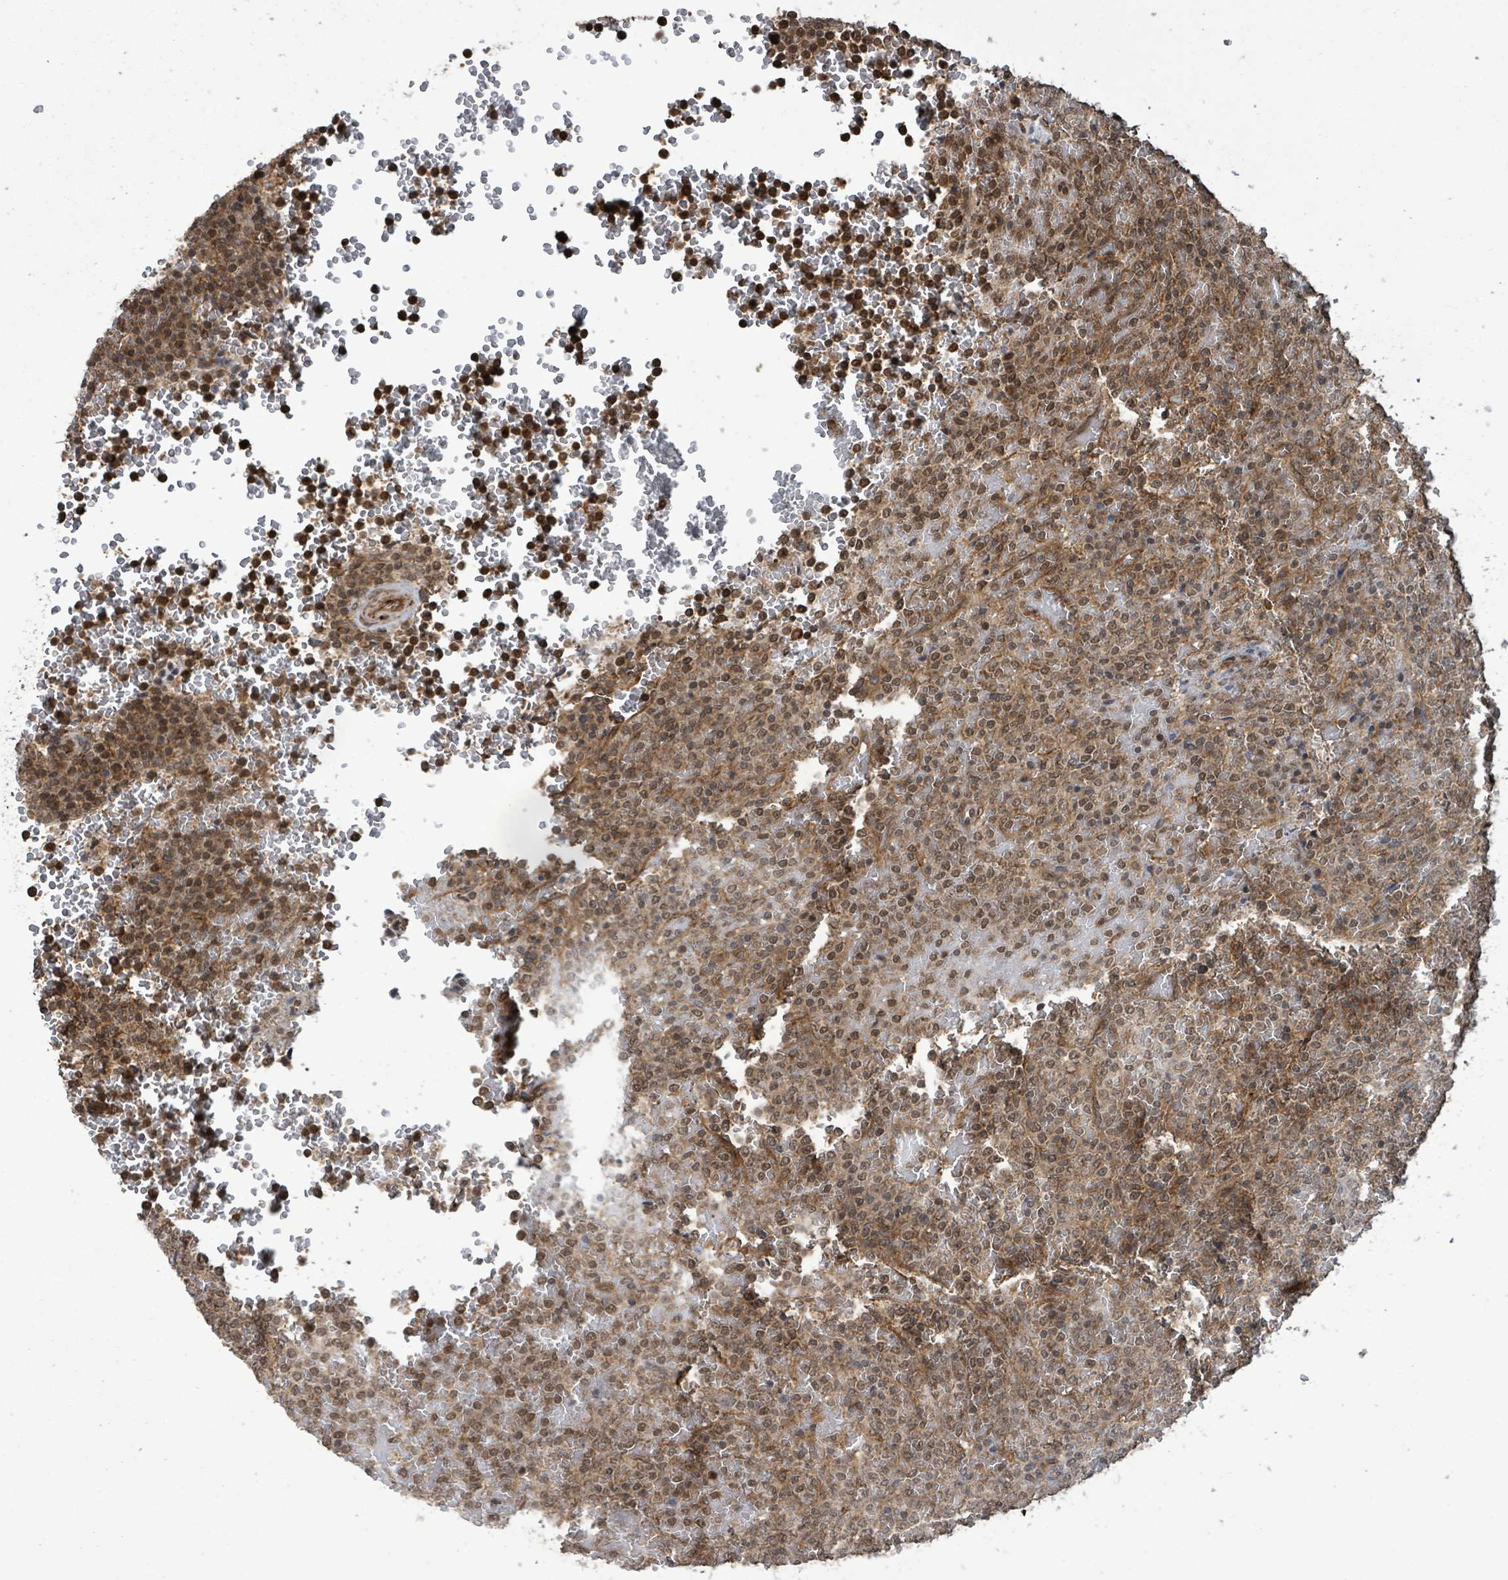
{"staining": {"intensity": "moderate", "quantity": "25%-75%", "location": "cytoplasmic/membranous,nuclear"}, "tissue": "lymphoma", "cell_type": "Tumor cells", "image_type": "cancer", "snomed": [{"axis": "morphology", "description": "Malignant lymphoma, non-Hodgkin's type, Low grade"}, {"axis": "topography", "description": "Spleen"}], "caption": "A brown stain highlights moderate cytoplasmic/membranous and nuclear expression of a protein in malignant lymphoma, non-Hodgkin's type (low-grade) tumor cells.", "gene": "KLC1", "patient": {"sex": "male", "age": 60}}